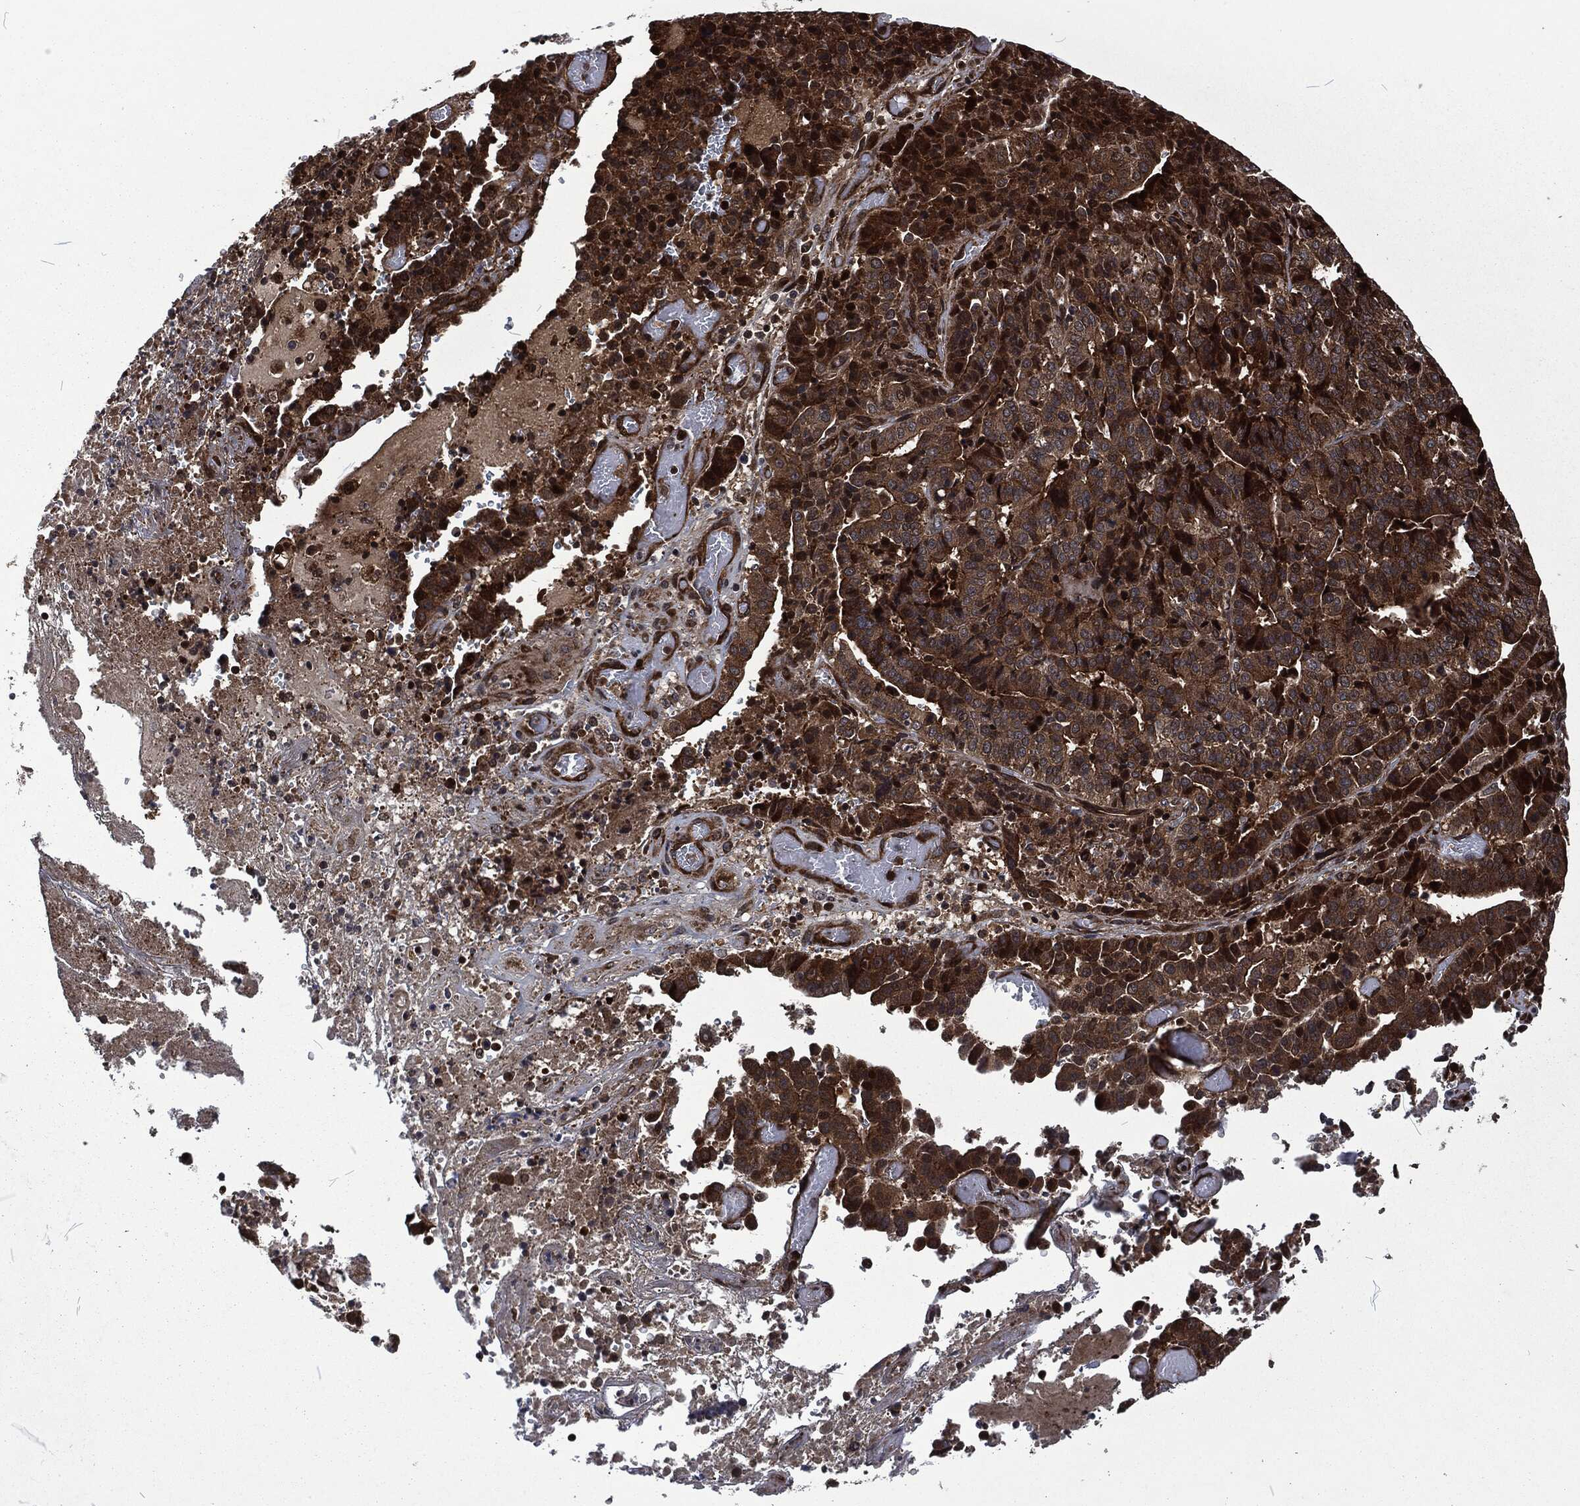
{"staining": {"intensity": "strong", "quantity": ">75%", "location": "cytoplasmic/membranous"}, "tissue": "stomach cancer", "cell_type": "Tumor cells", "image_type": "cancer", "snomed": [{"axis": "morphology", "description": "Adenocarcinoma, NOS"}, {"axis": "topography", "description": "Stomach"}], "caption": "DAB immunohistochemical staining of human stomach adenocarcinoma displays strong cytoplasmic/membranous protein expression in about >75% of tumor cells.", "gene": "CMPK2", "patient": {"sex": "male", "age": 48}}